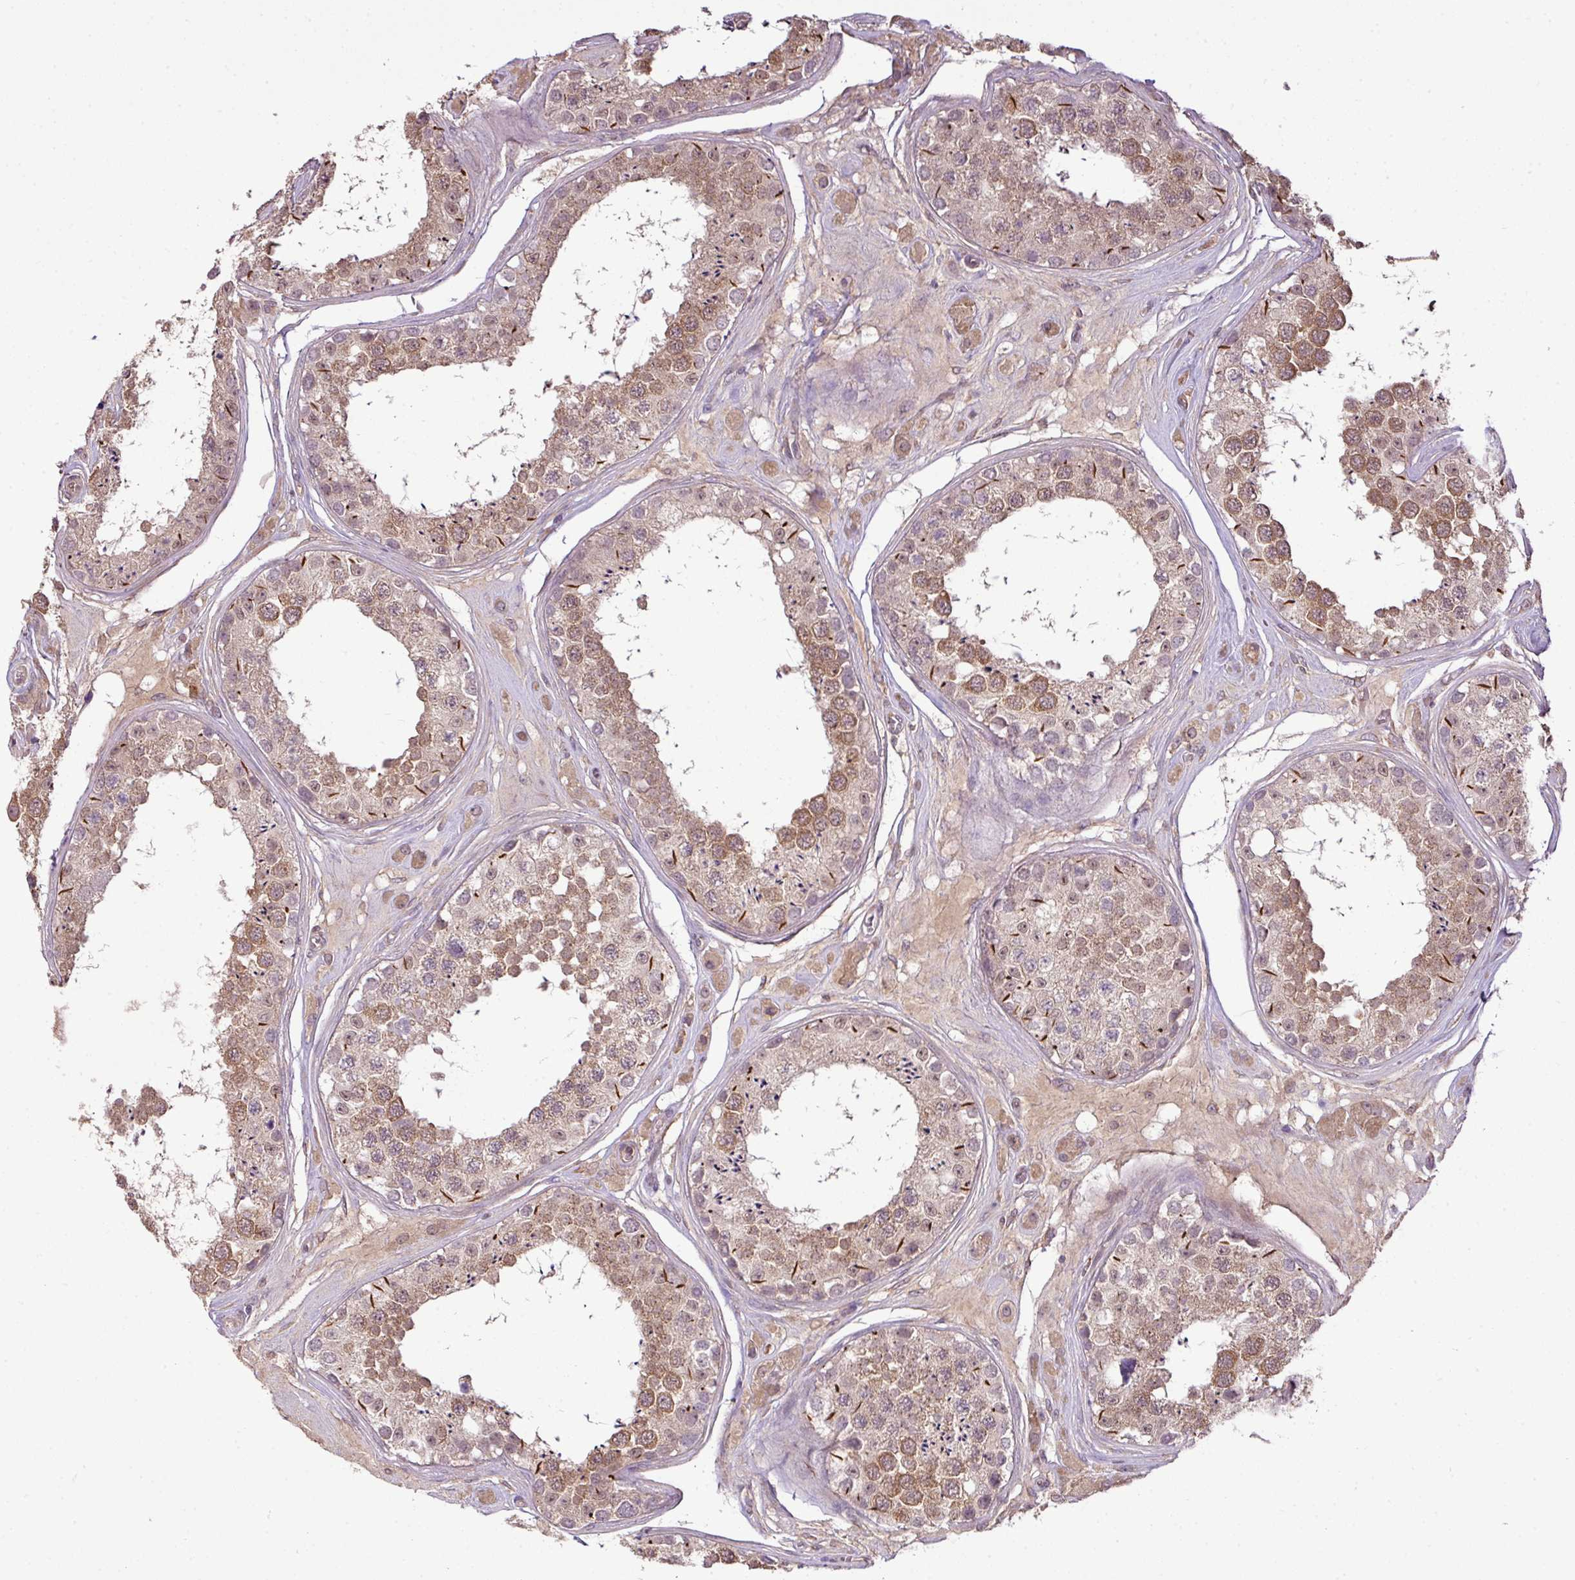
{"staining": {"intensity": "strong", "quantity": "25%-75%", "location": "cytoplasmic/membranous"}, "tissue": "testis", "cell_type": "Cells in seminiferous ducts", "image_type": "normal", "snomed": [{"axis": "morphology", "description": "Normal tissue, NOS"}, {"axis": "topography", "description": "Testis"}], "caption": "Benign testis was stained to show a protein in brown. There is high levels of strong cytoplasmic/membranous positivity in approximately 25%-75% of cells in seminiferous ducts. The staining was performed using DAB (3,3'-diaminobenzidine), with brown indicating positive protein expression. Nuclei are stained blue with hematoxylin.", "gene": "DNAAF4", "patient": {"sex": "male", "age": 25}}